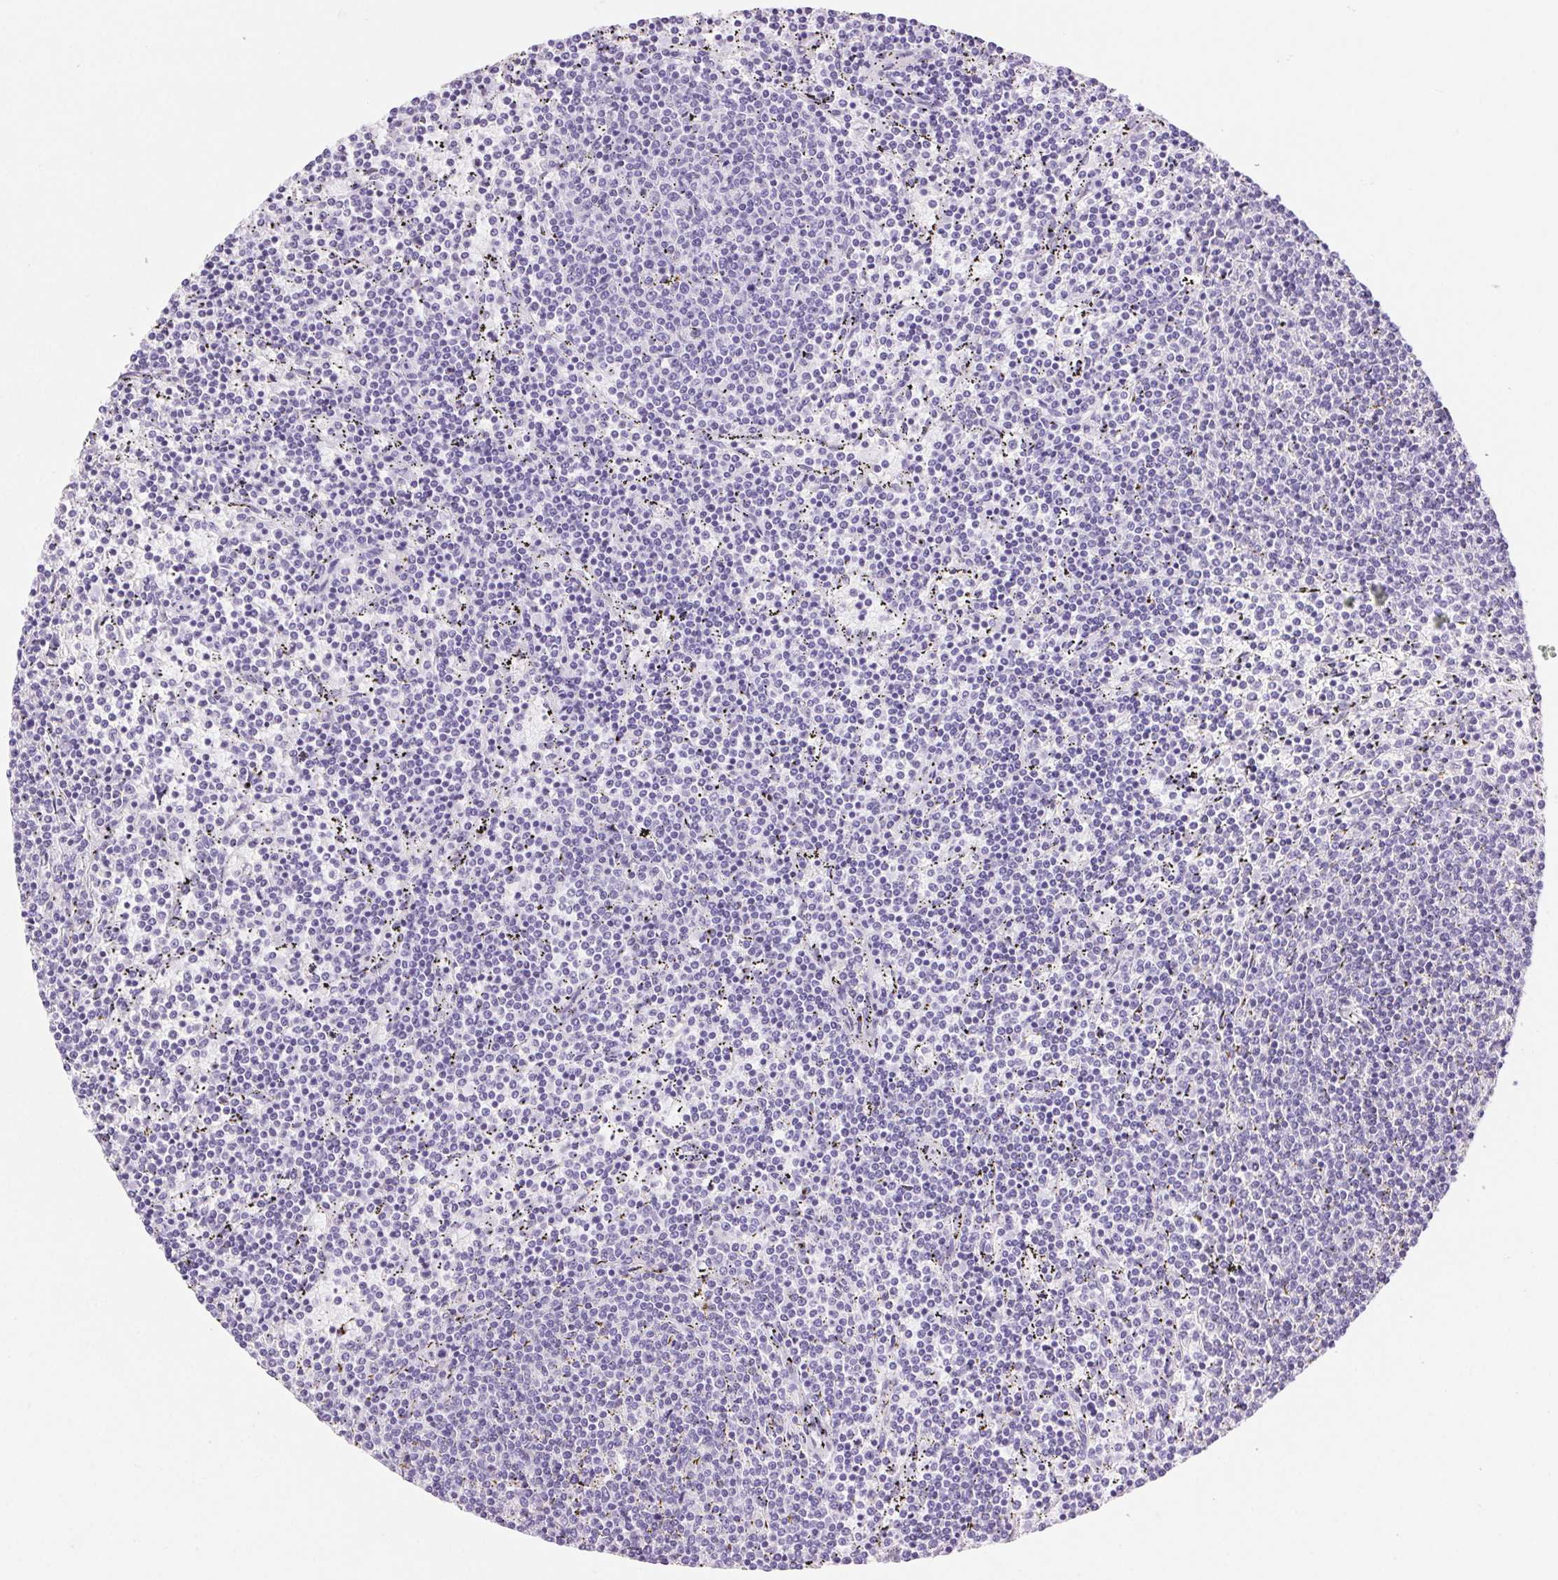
{"staining": {"intensity": "negative", "quantity": "none", "location": "none"}, "tissue": "lymphoma", "cell_type": "Tumor cells", "image_type": "cancer", "snomed": [{"axis": "morphology", "description": "Malignant lymphoma, non-Hodgkin's type, Low grade"}, {"axis": "topography", "description": "Spleen"}], "caption": "The micrograph demonstrates no staining of tumor cells in lymphoma.", "gene": "SERPINB3", "patient": {"sex": "female", "age": 50}}